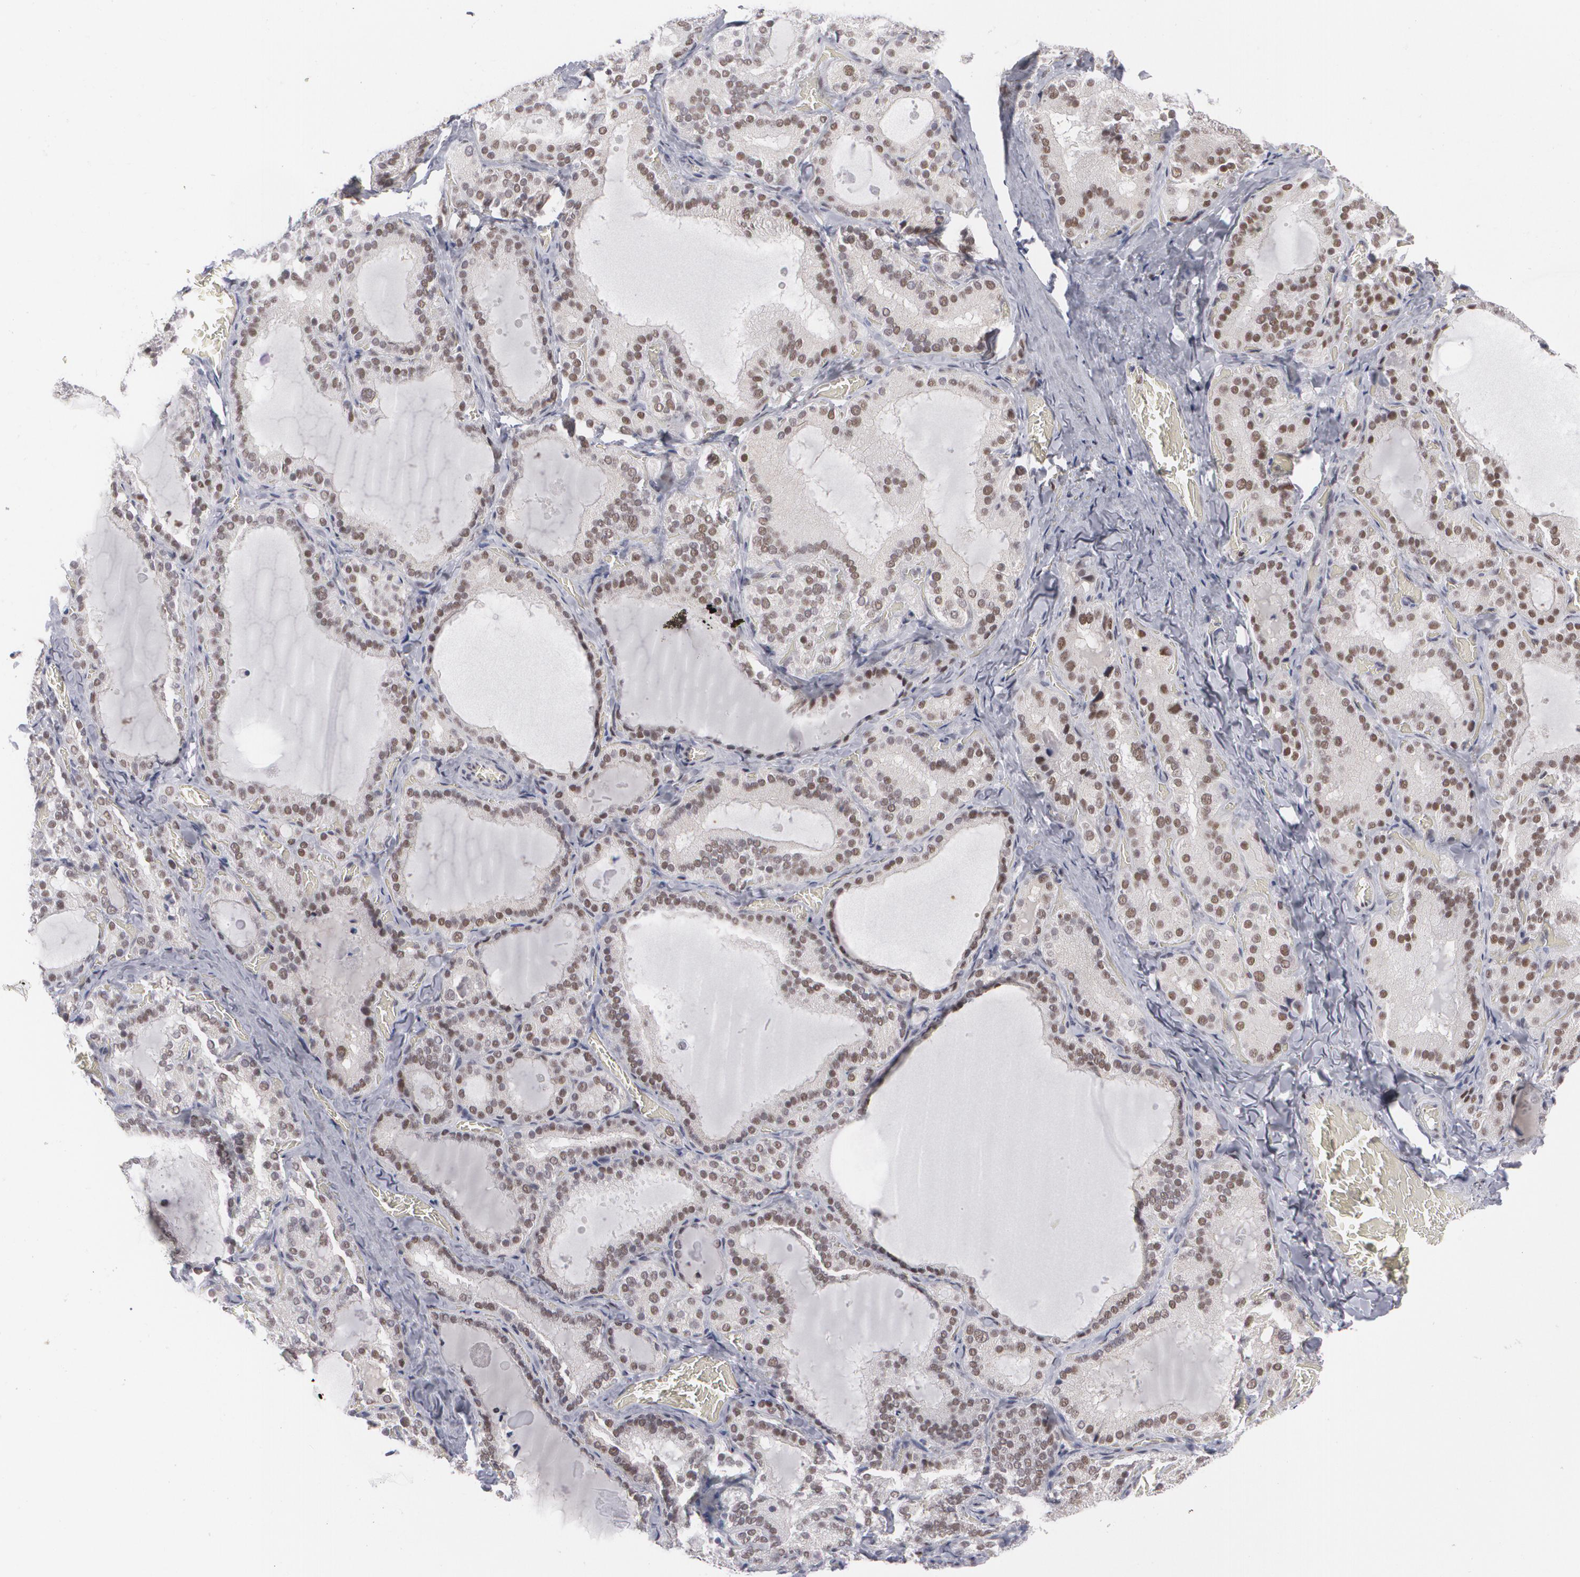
{"staining": {"intensity": "strong", "quantity": "25%-75%", "location": "nuclear"}, "tissue": "thyroid gland", "cell_type": "Glandular cells", "image_type": "normal", "snomed": [{"axis": "morphology", "description": "Normal tissue, NOS"}, {"axis": "topography", "description": "Thyroid gland"}], "caption": "Protein analysis of unremarkable thyroid gland exhibits strong nuclear positivity in approximately 25%-75% of glandular cells.", "gene": "MCL1", "patient": {"sex": "female", "age": 33}}